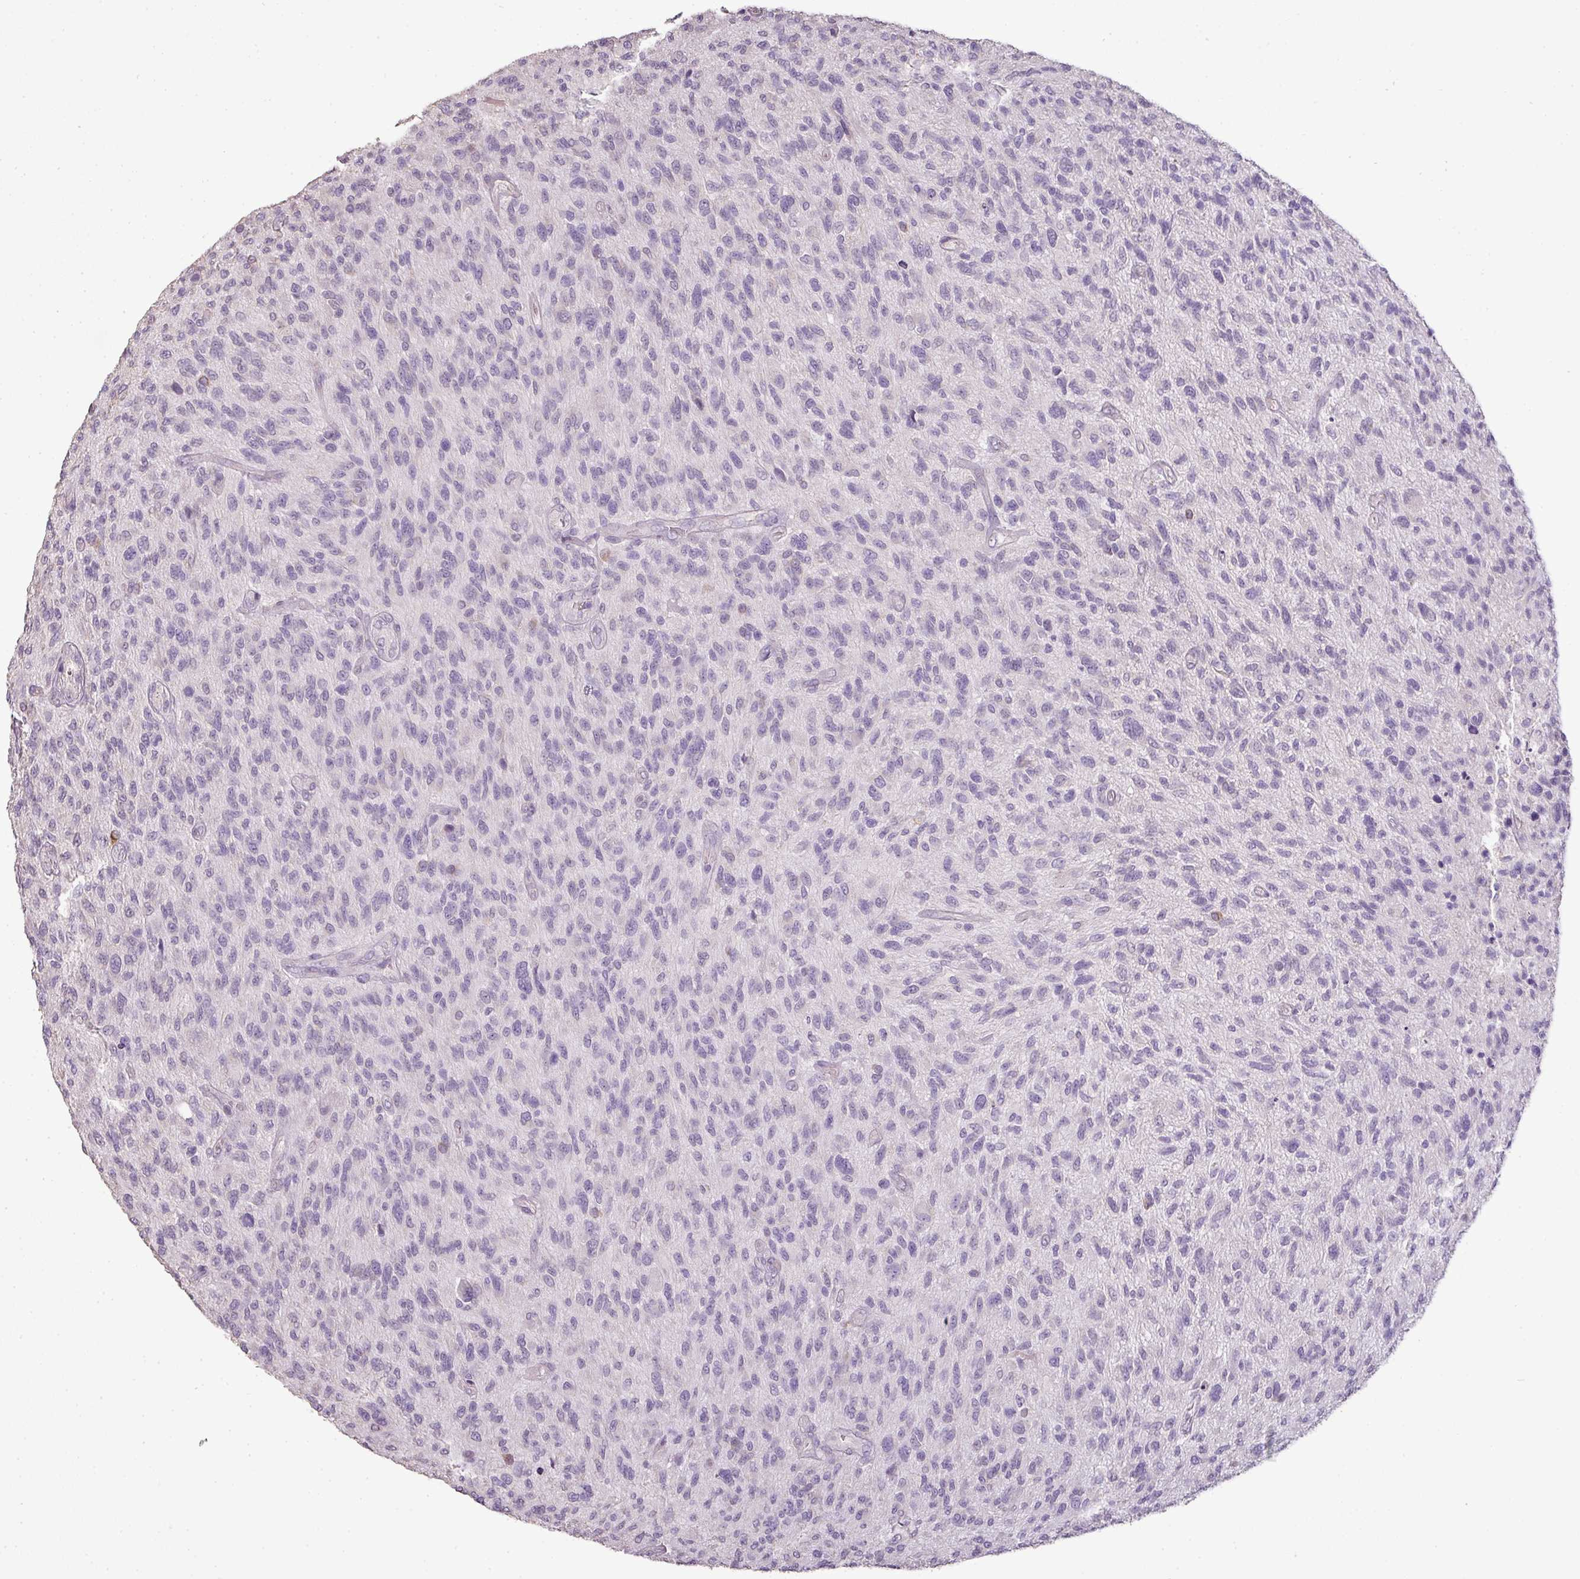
{"staining": {"intensity": "negative", "quantity": "none", "location": "none"}, "tissue": "glioma", "cell_type": "Tumor cells", "image_type": "cancer", "snomed": [{"axis": "morphology", "description": "Glioma, malignant, High grade"}, {"axis": "topography", "description": "Brain"}], "caption": "This is an immunohistochemistry (IHC) photomicrograph of malignant high-grade glioma. There is no positivity in tumor cells.", "gene": "LY9", "patient": {"sex": "male", "age": 47}}